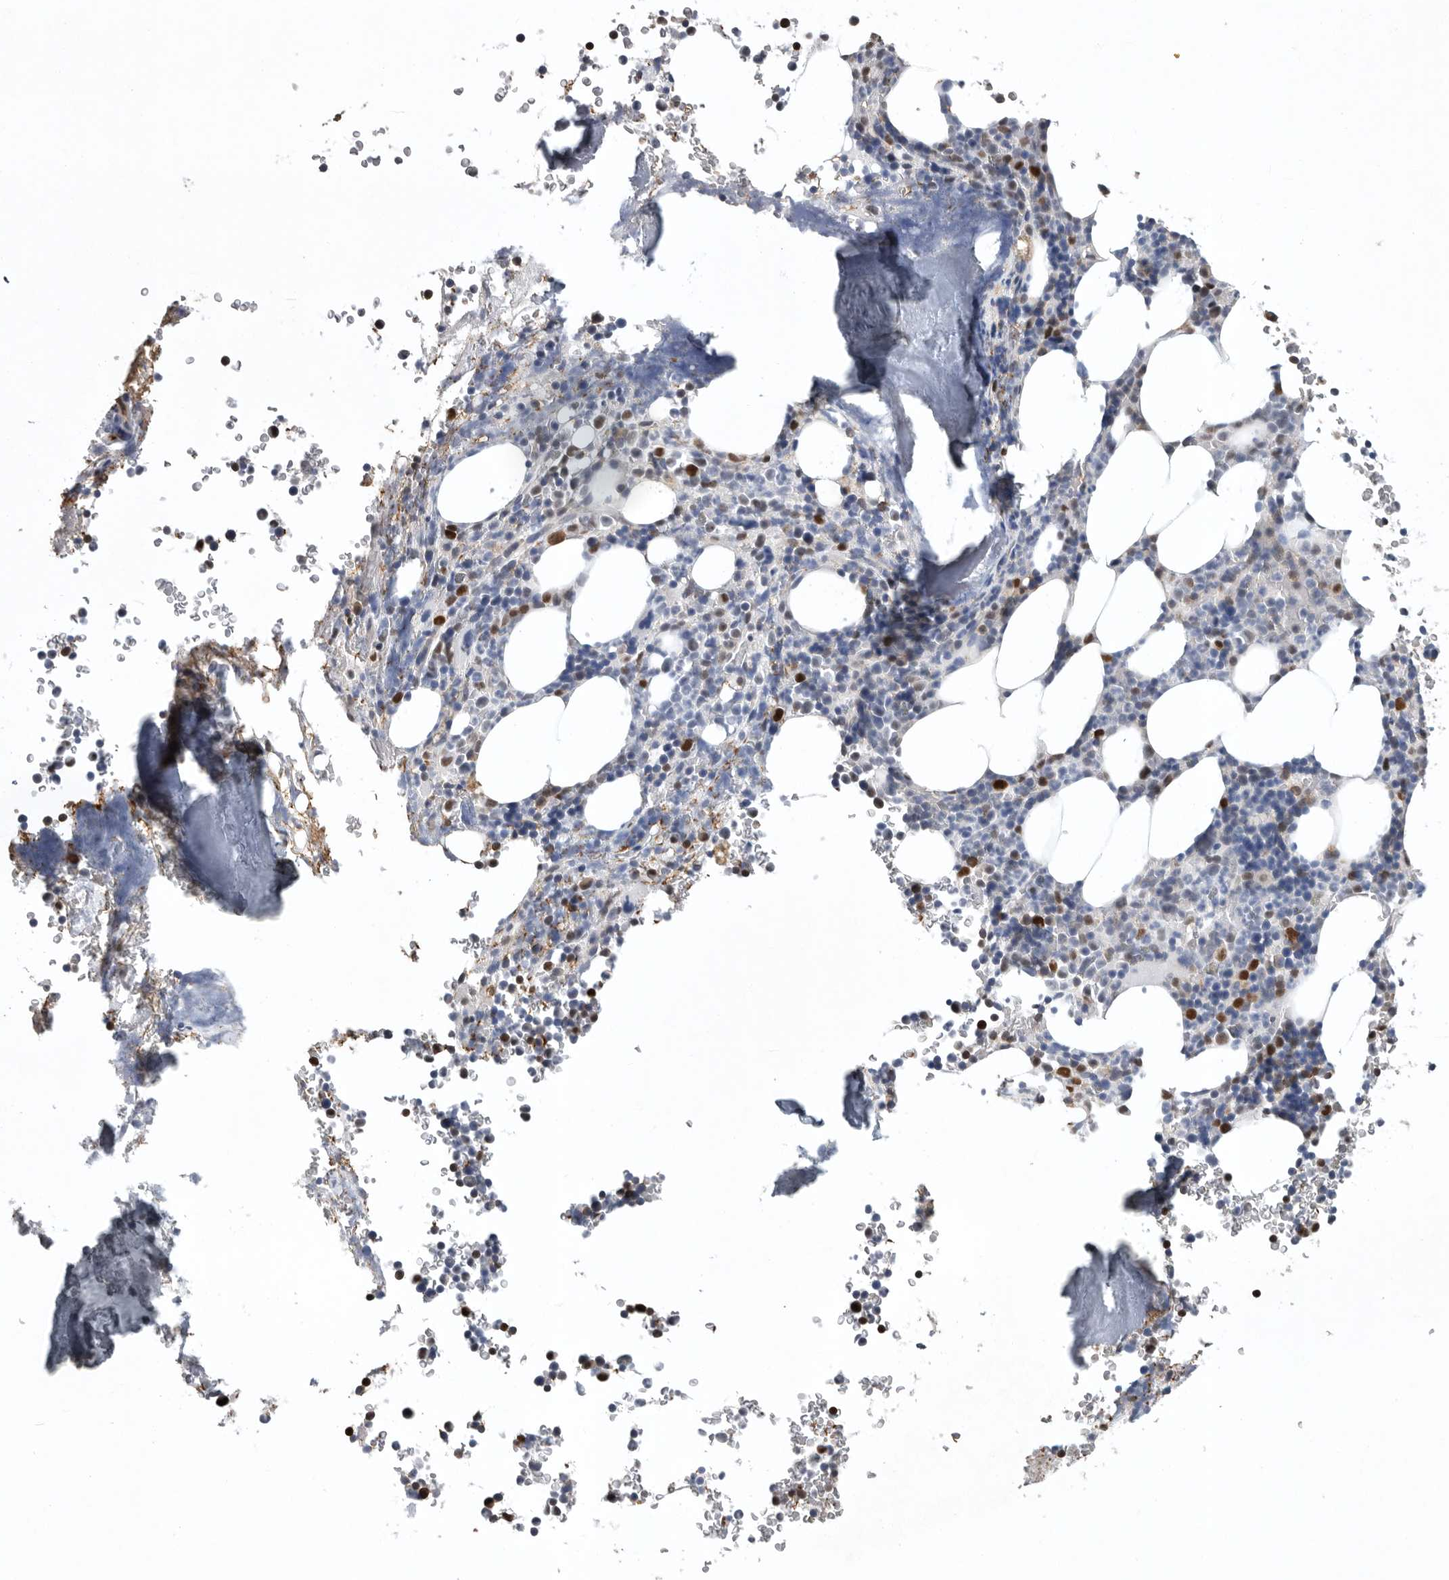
{"staining": {"intensity": "strong", "quantity": "<25%", "location": "nuclear"}, "tissue": "bone marrow", "cell_type": "Hematopoietic cells", "image_type": "normal", "snomed": [{"axis": "morphology", "description": "Normal tissue, NOS"}, {"axis": "topography", "description": "Bone marrow"}], "caption": "Immunohistochemical staining of unremarkable bone marrow shows <25% levels of strong nuclear protein expression in approximately <25% of hematopoietic cells. The protein of interest is shown in brown color, while the nuclei are stained blue.", "gene": "PDCD4", "patient": {"sex": "male", "age": 58}}